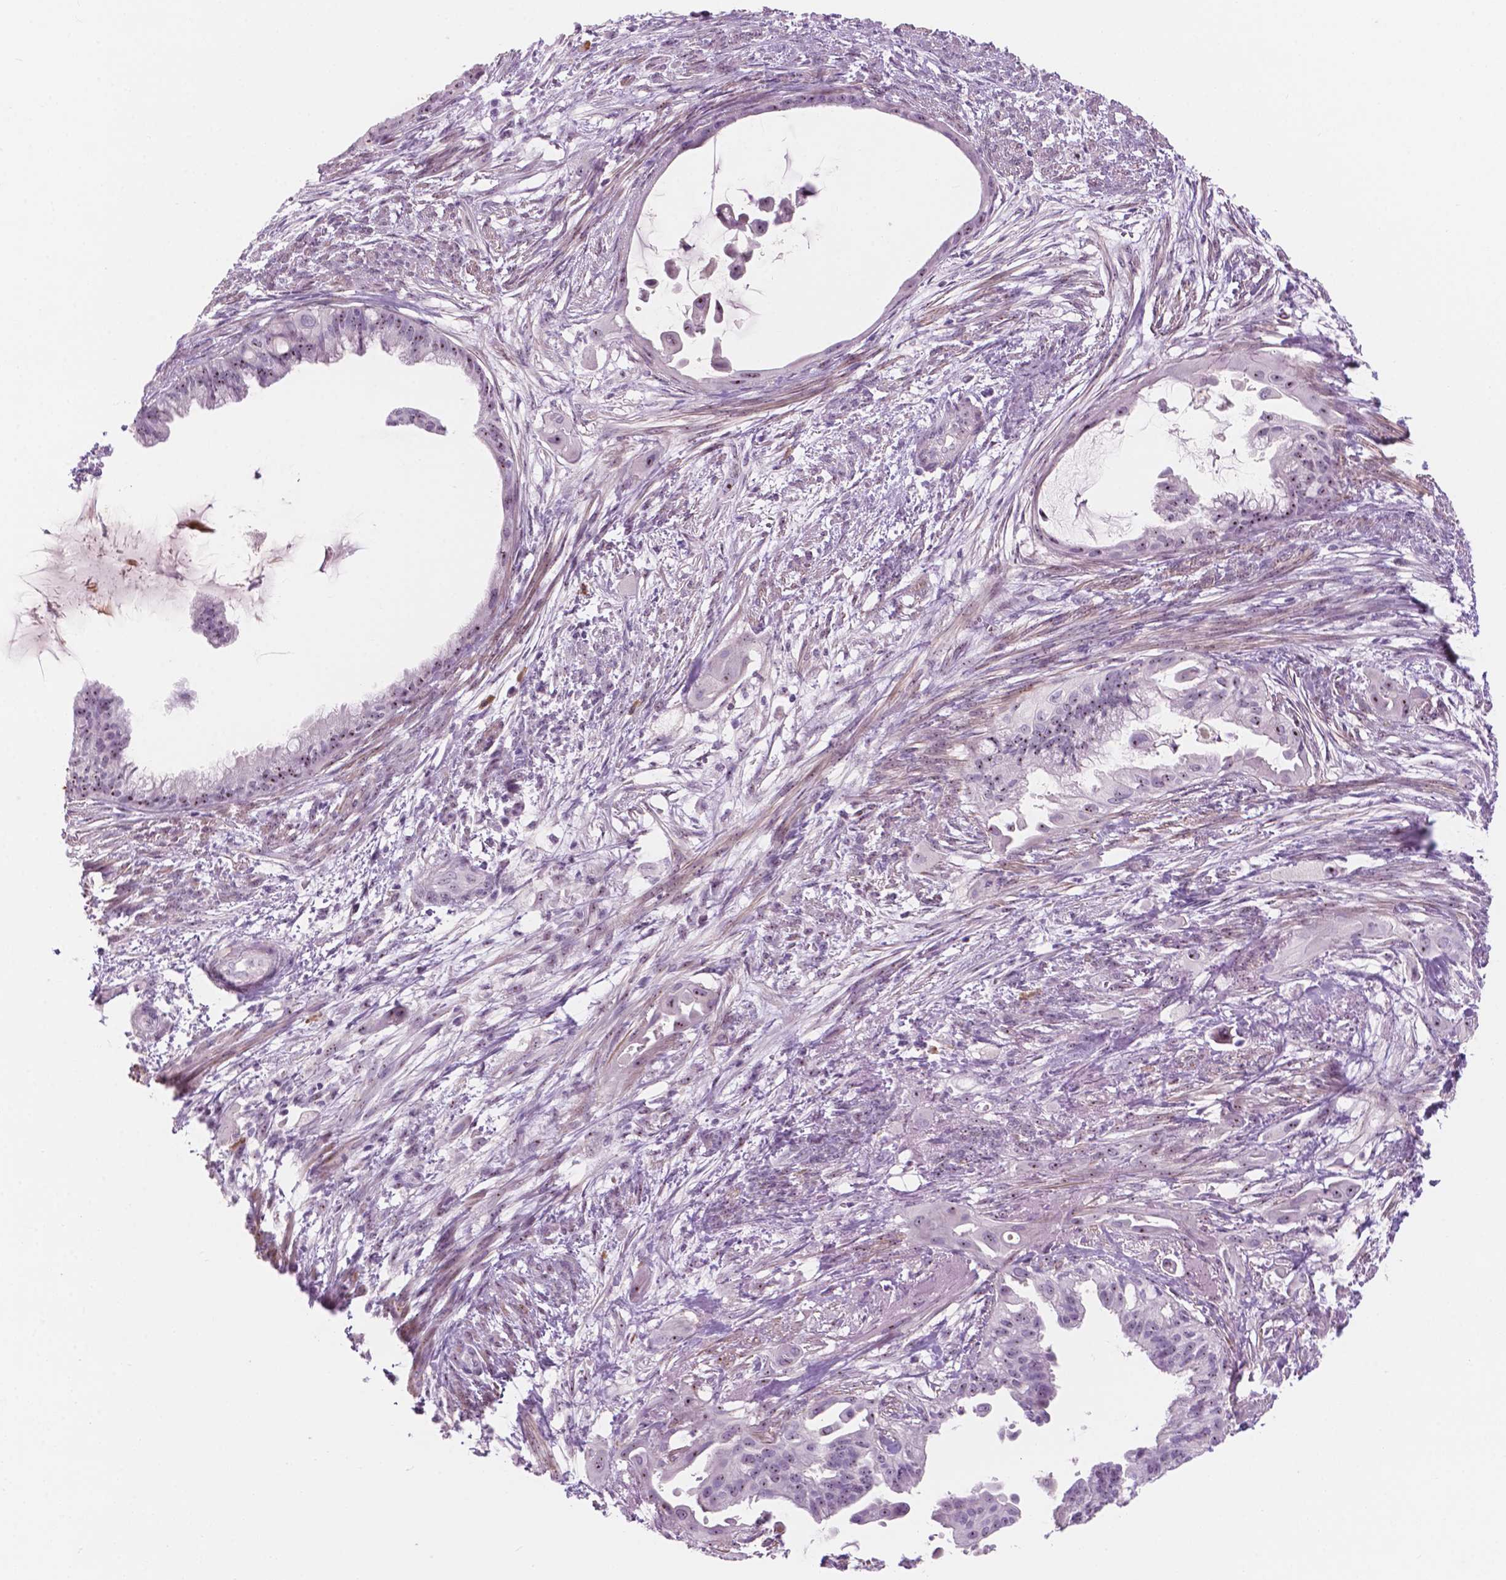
{"staining": {"intensity": "weak", "quantity": "<25%", "location": "nuclear"}, "tissue": "endometrial cancer", "cell_type": "Tumor cells", "image_type": "cancer", "snomed": [{"axis": "morphology", "description": "Adenocarcinoma, NOS"}, {"axis": "topography", "description": "Endometrium"}], "caption": "High power microscopy image of an immunohistochemistry histopathology image of endometrial adenocarcinoma, revealing no significant positivity in tumor cells.", "gene": "ZNF853", "patient": {"sex": "female", "age": 86}}